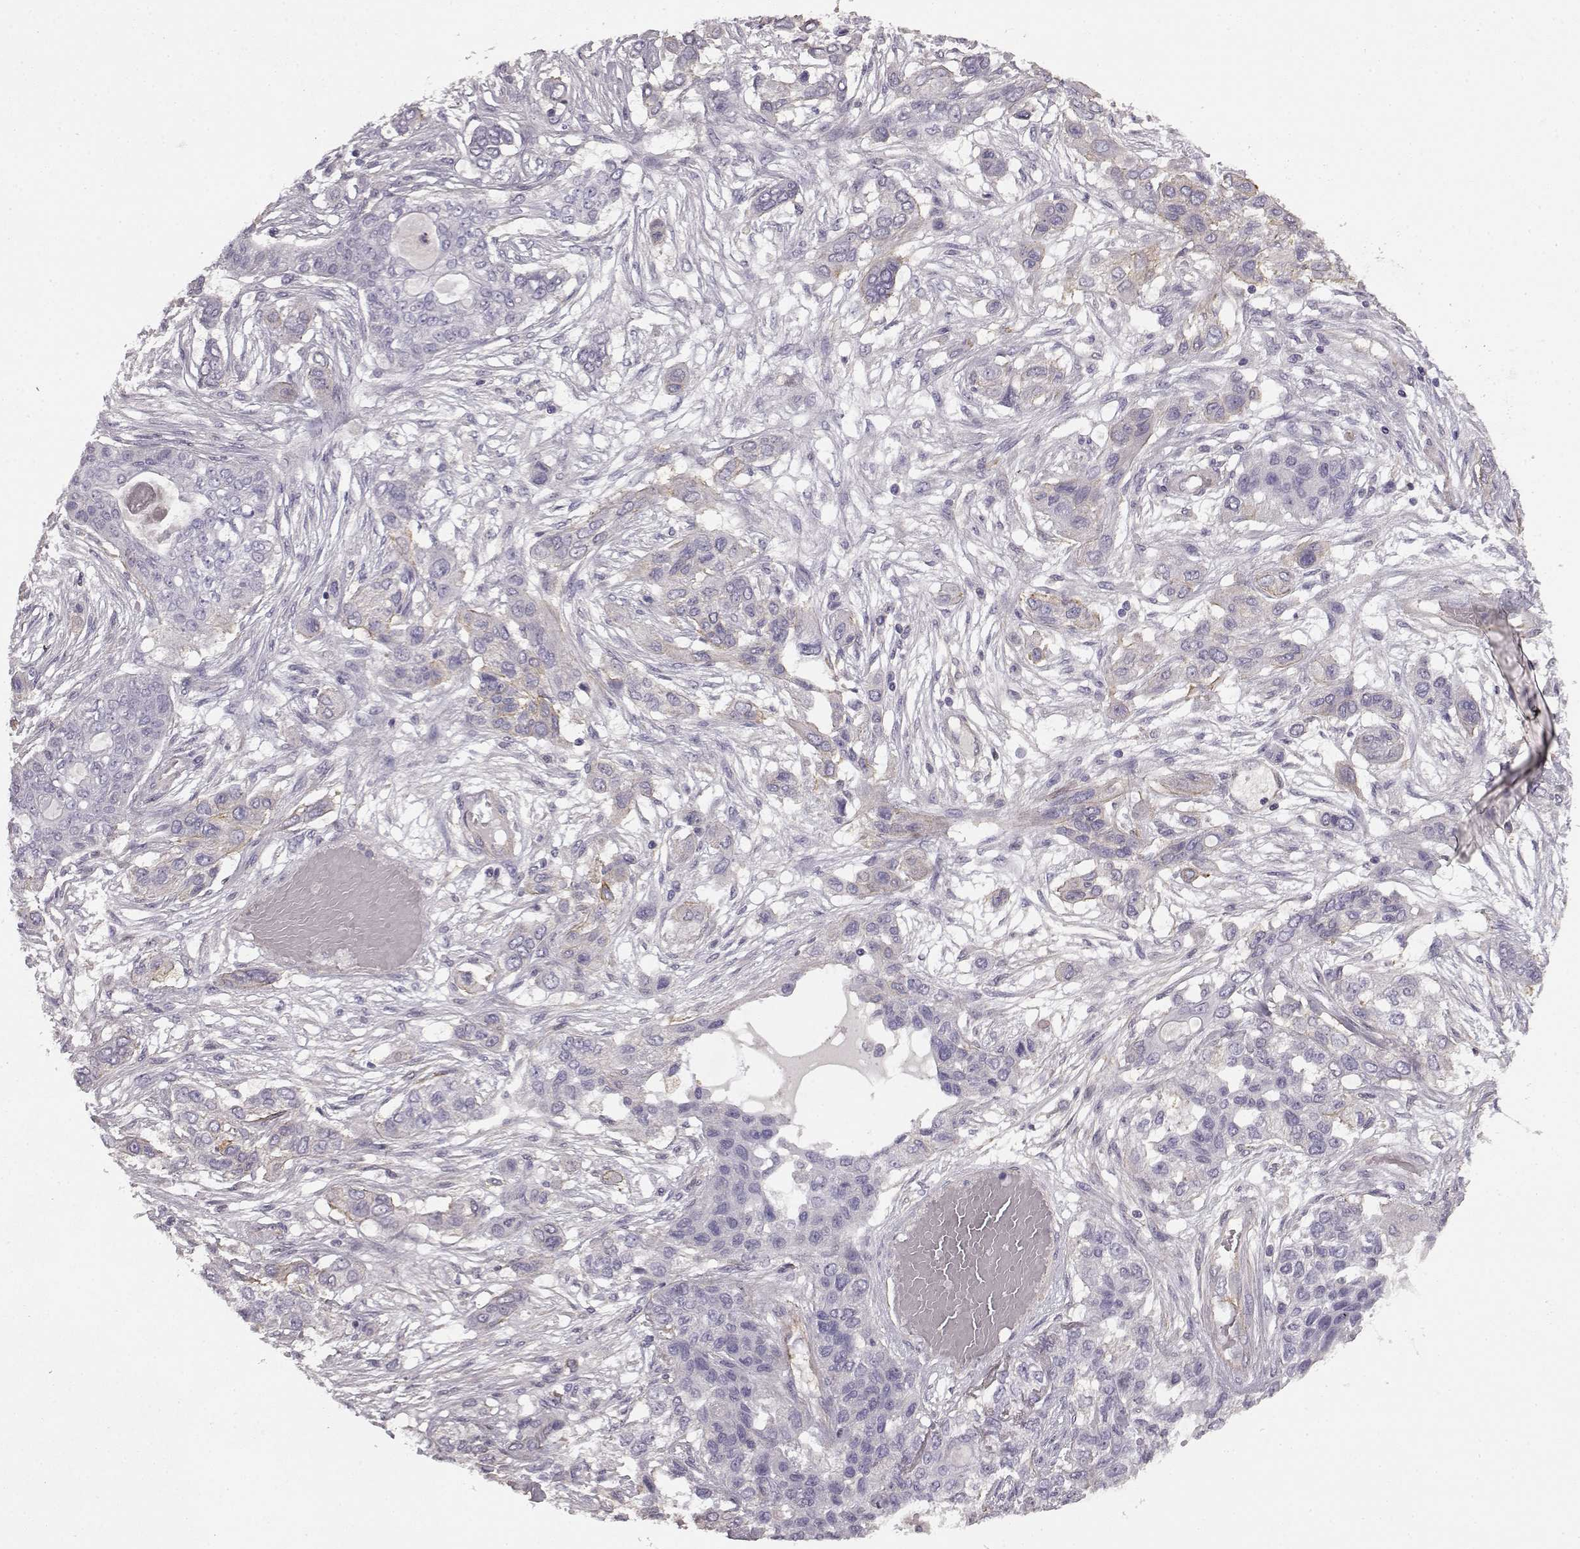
{"staining": {"intensity": "negative", "quantity": "none", "location": "none"}, "tissue": "lung cancer", "cell_type": "Tumor cells", "image_type": "cancer", "snomed": [{"axis": "morphology", "description": "Squamous cell carcinoma, NOS"}, {"axis": "topography", "description": "Lung"}], "caption": "Protein analysis of lung squamous cell carcinoma demonstrates no significant staining in tumor cells.", "gene": "KRT85", "patient": {"sex": "female", "age": 70}}